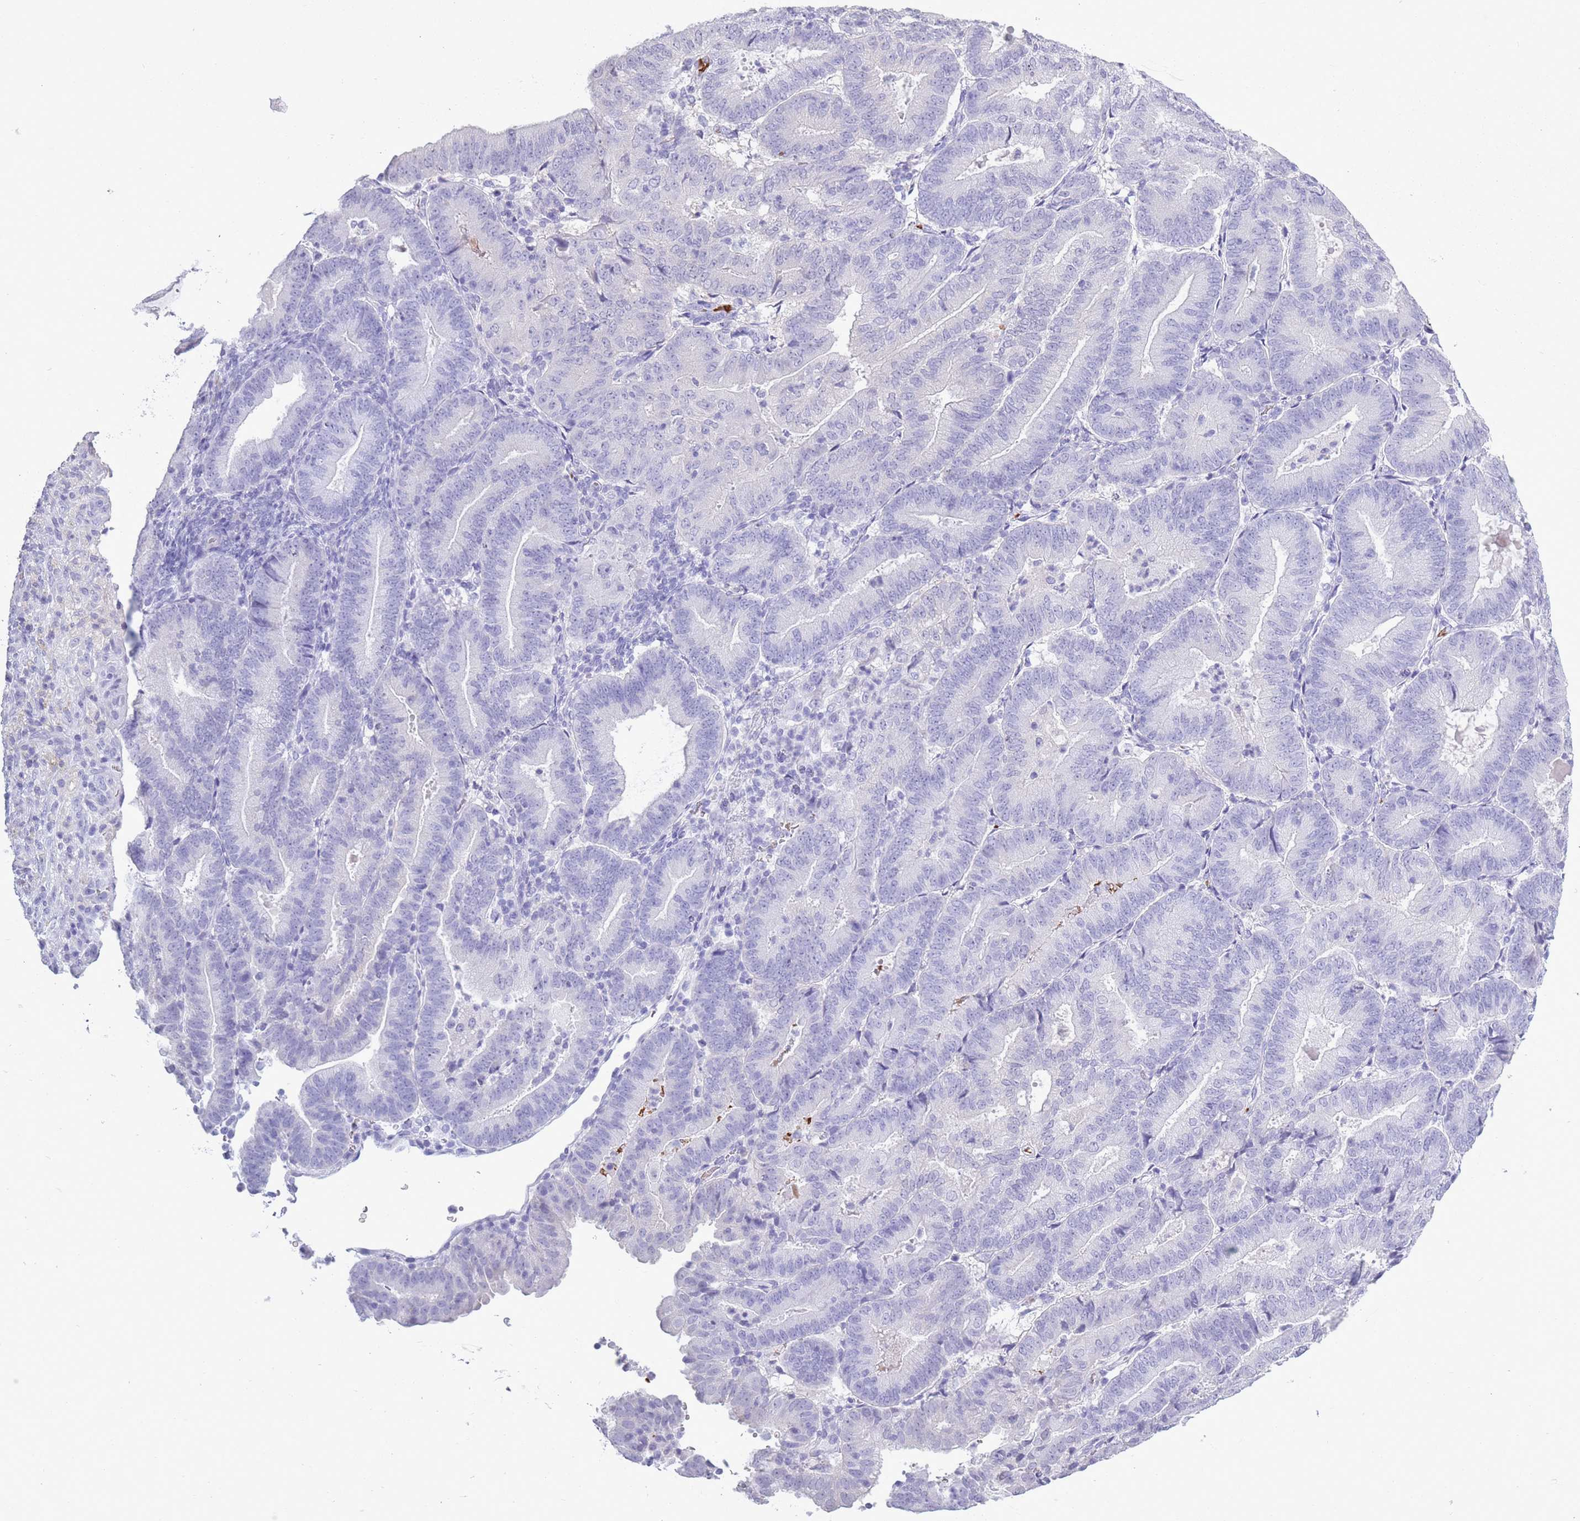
{"staining": {"intensity": "negative", "quantity": "none", "location": "none"}, "tissue": "endometrial cancer", "cell_type": "Tumor cells", "image_type": "cancer", "snomed": [{"axis": "morphology", "description": "Adenocarcinoma, NOS"}, {"axis": "topography", "description": "Endometrium"}], "caption": "DAB (3,3'-diaminobenzidine) immunohistochemical staining of human adenocarcinoma (endometrial) demonstrates no significant positivity in tumor cells.", "gene": "OR7C1", "patient": {"sex": "female", "age": 70}}